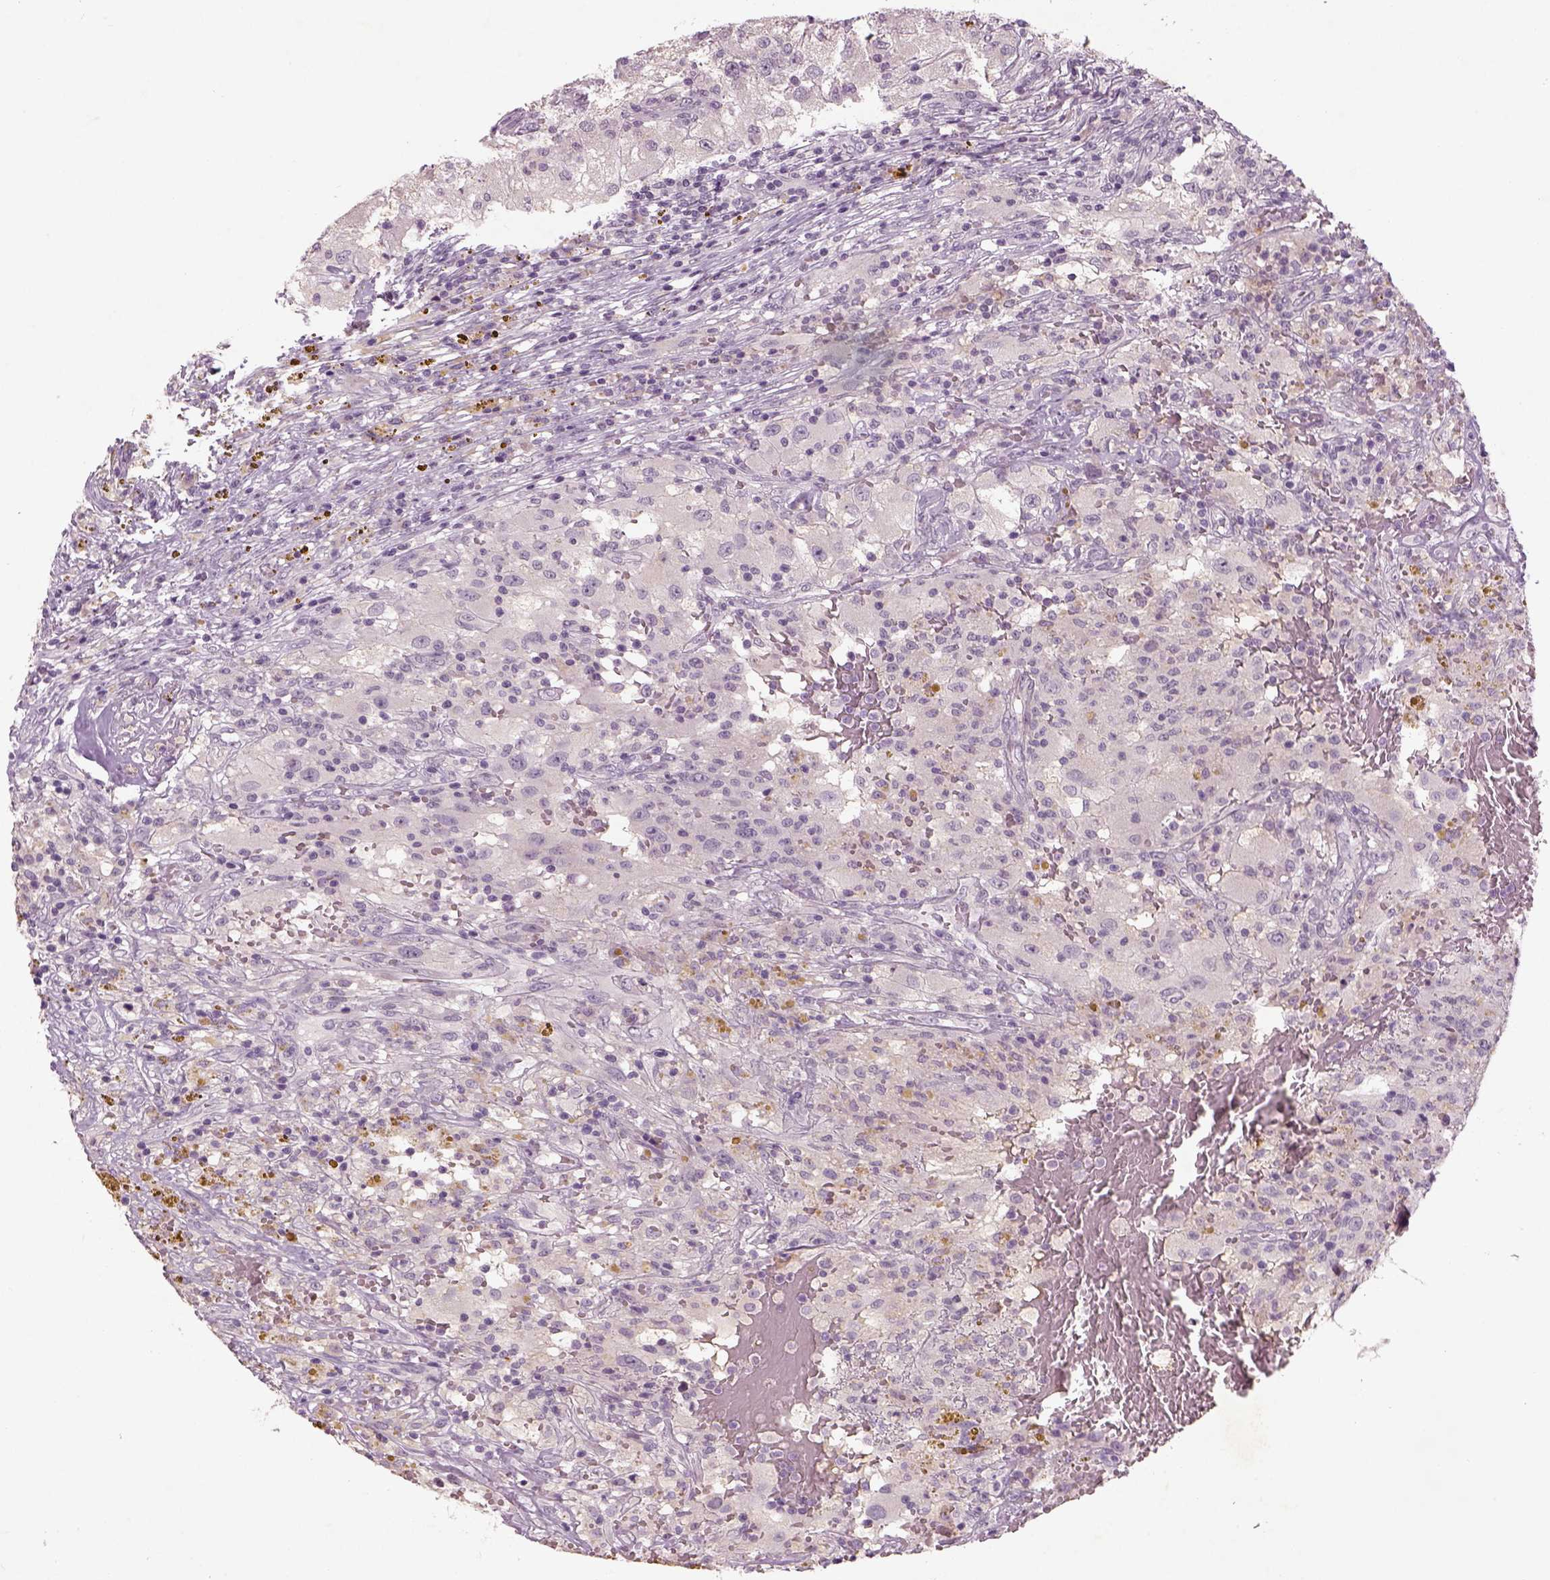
{"staining": {"intensity": "negative", "quantity": "none", "location": "none"}, "tissue": "renal cancer", "cell_type": "Tumor cells", "image_type": "cancer", "snomed": [{"axis": "morphology", "description": "Adenocarcinoma, NOS"}, {"axis": "topography", "description": "Kidney"}], "caption": "Renal cancer (adenocarcinoma) stained for a protein using immunohistochemistry demonstrates no positivity tumor cells.", "gene": "GDNF", "patient": {"sex": "female", "age": 67}}